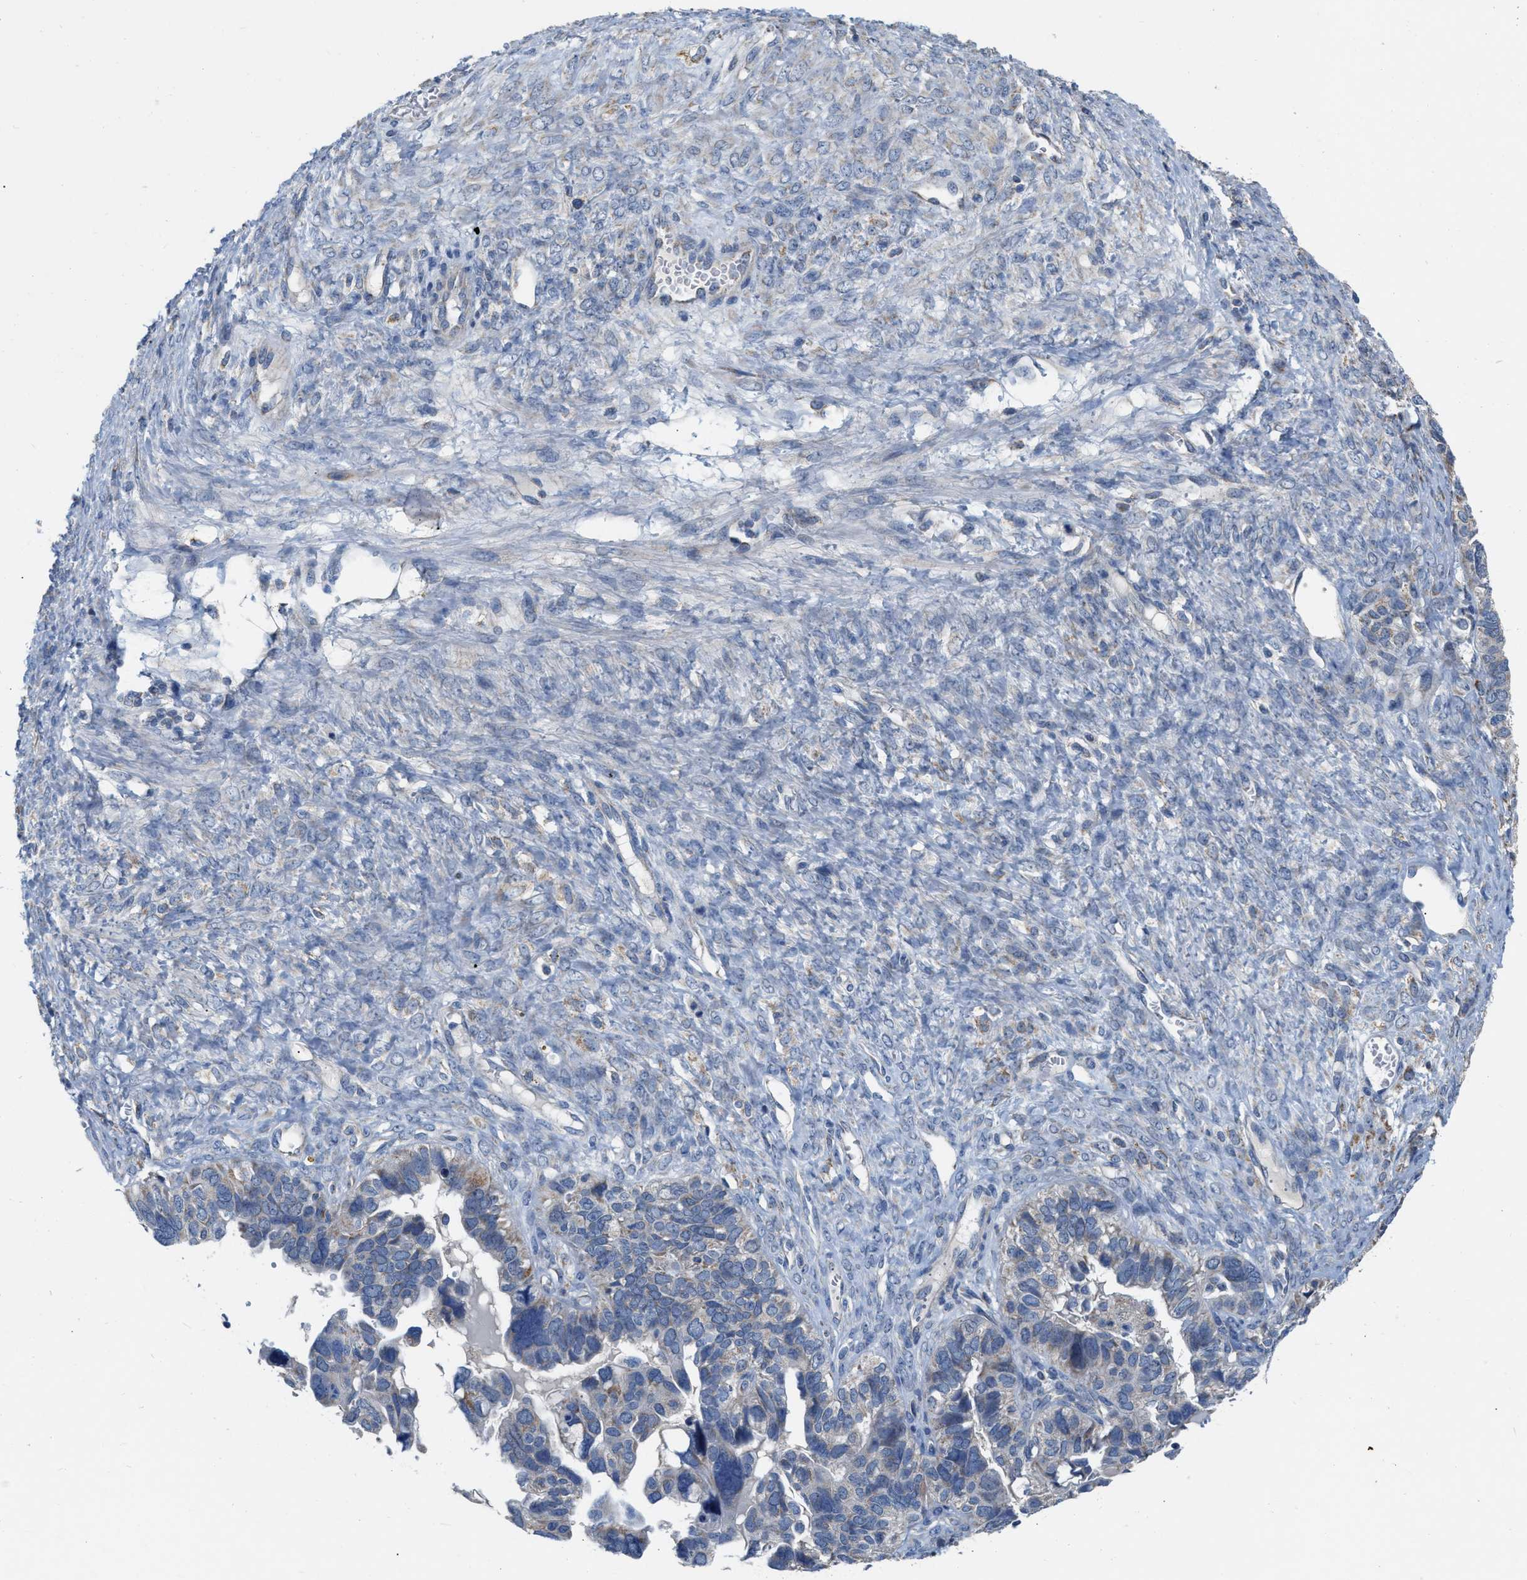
{"staining": {"intensity": "negative", "quantity": "none", "location": "none"}, "tissue": "ovarian cancer", "cell_type": "Tumor cells", "image_type": "cancer", "snomed": [{"axis": "morphology", "description": "Cystadenocarcinoma, serous, NOS"}, {"axis": "topography", "description": "Ovary"}], "caption": "High magnification brightfield microscopy of ovarian cancer stained with DAB (brown) and counterstained with hematoxylin (blue): tumor cells show no significant expression. Nuclei are stained in blue.", "gene": "DDX56", "patient": {"sex": "female", "age": 79}}